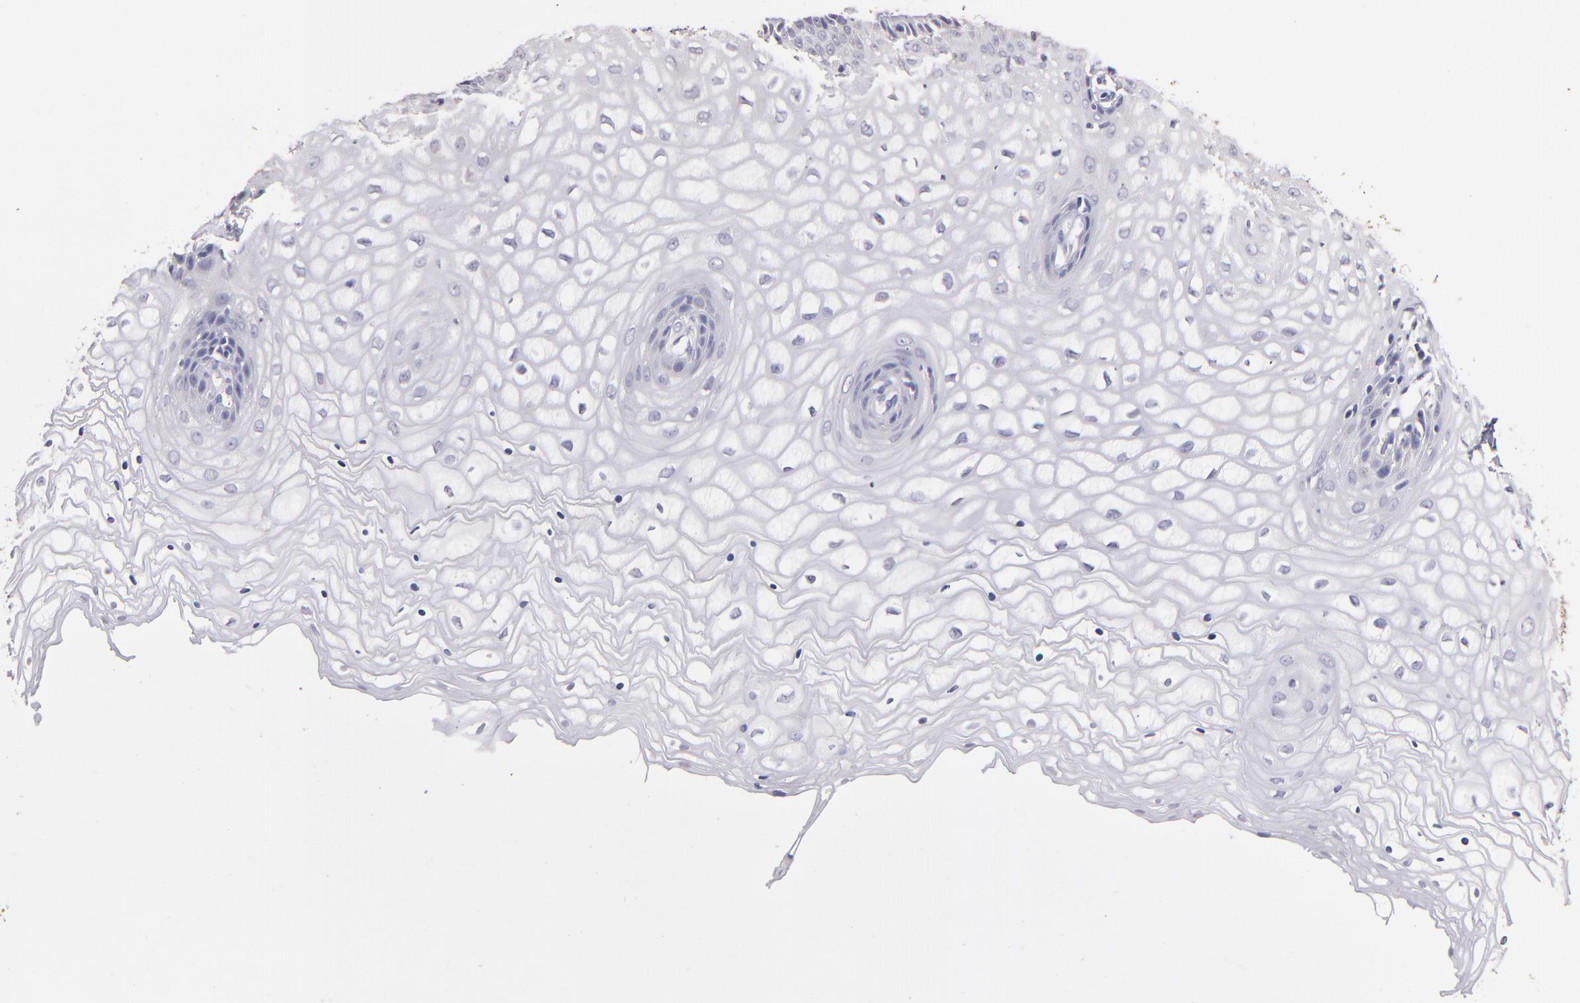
{"staining": {"intensity": "negative", "quantity": "none", "location": "none"}, "tissue": "vagina", "cell_type": "Squamous epithelial cells", "image_type": "normal", "snomed": [{"axis": "morphology", "description": "Normal tissue, NOS"}, {"axis": "topography", "description": "Vagina"}], "caption": "DAB immunohistochemical staining of unremarkable vagina exhibits no significant staining in squamous epithelial cells. Nuclei are stained in blue.", "gene": "GLDC", "patient": {"sex": "female", "age": 34}}